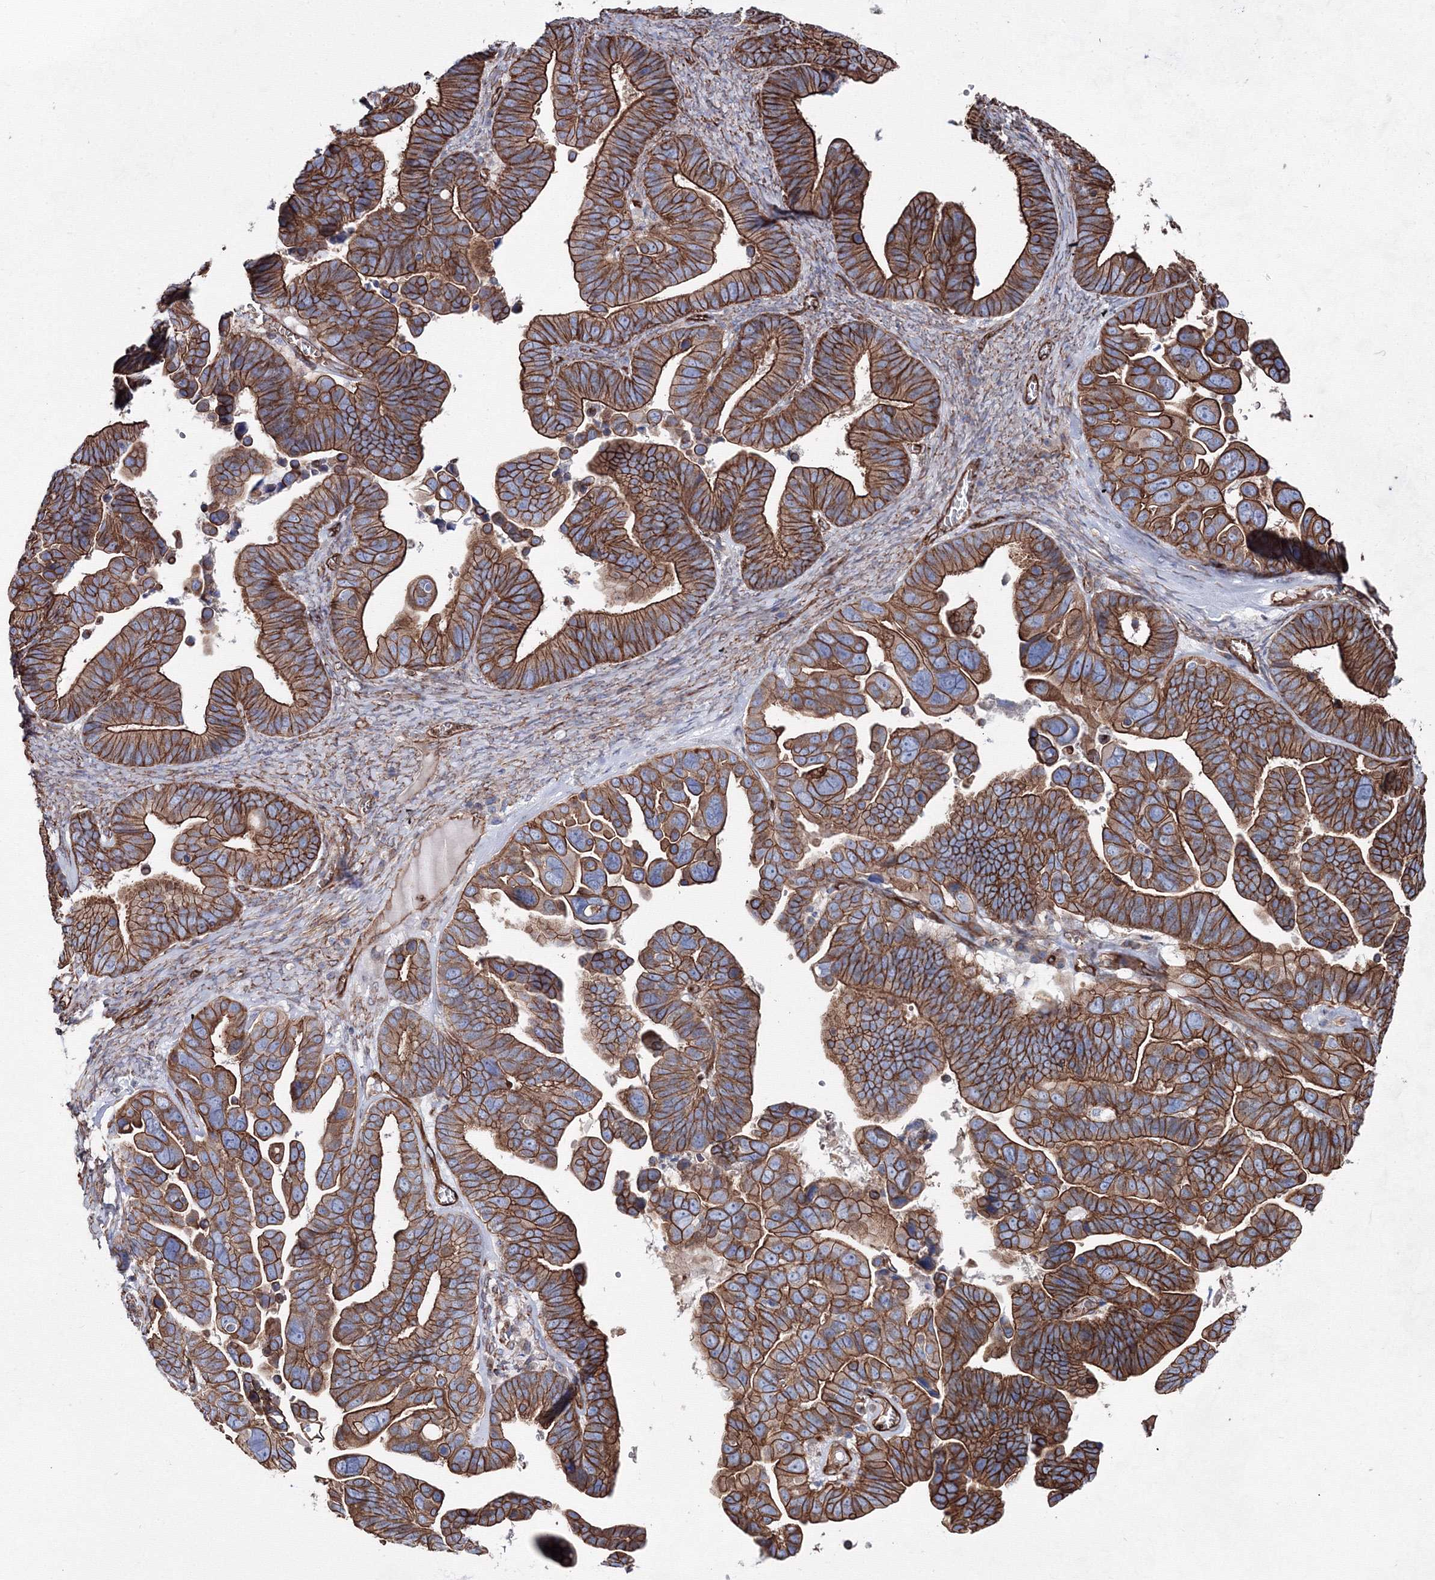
{"staining": {"intensity": "strong", "quantity": ">75%", "location": "cytoplasmic/membranous"}, "tissue": "ovarian cancer", "cell_type": "Tumor cells", "image_type": "cancer", "snomed": [{"axis": "morphology", "description": "Cystadenocarcinoma, serous, NOS"}, {"axis": "topography", "description": "Ovary"}], "caption": "A high amount of strong cytoplasmic/membranous staining is seen in approximately >75% of tumor cells in ovarian serous cystadenocarcinoma tissue. Ihc stains the protein in brown and the nuclei are stained blue.", "gene": "ANKRD37", "patient": {"sex": "female", "age": 56}}